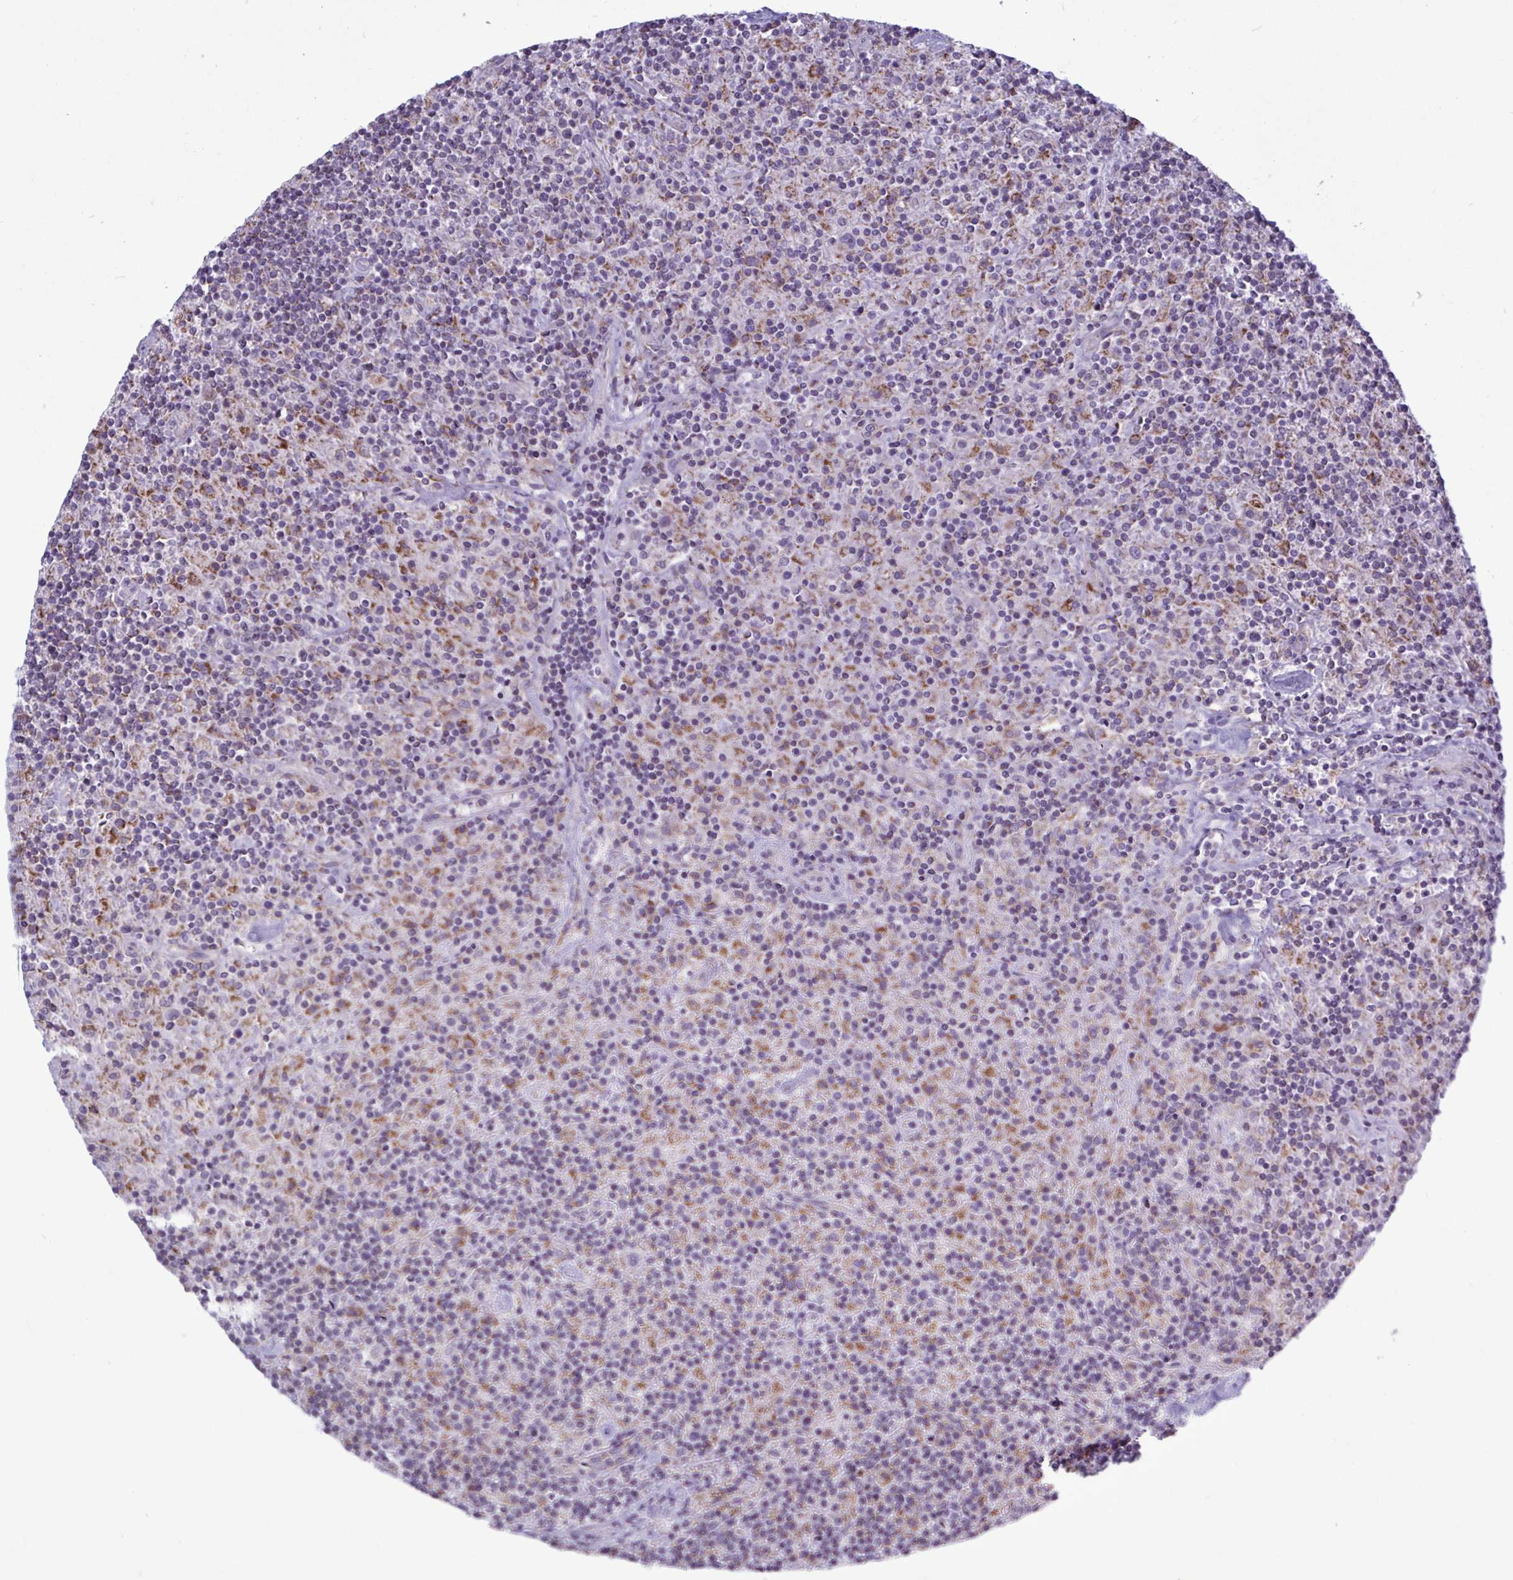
{"staining": {"intensity": "negative", "quantity": "none", "location": "none"}, "tissue": "lymphoma", "cell_type": "Tumor cells", "image_type": "cancer", "snomed": [{"axis": "morphology", "description": "Hodgkin's disease, NOS"}, {"axis": "topography", "description": "Lymph node"}], "caption": "This is a photomicrograph of IHC staining of Hodgkin's disease, which shows no expression in tumor cells.", "gene": "ATG9A", "patient": {"sex": "male", "age": 70}}